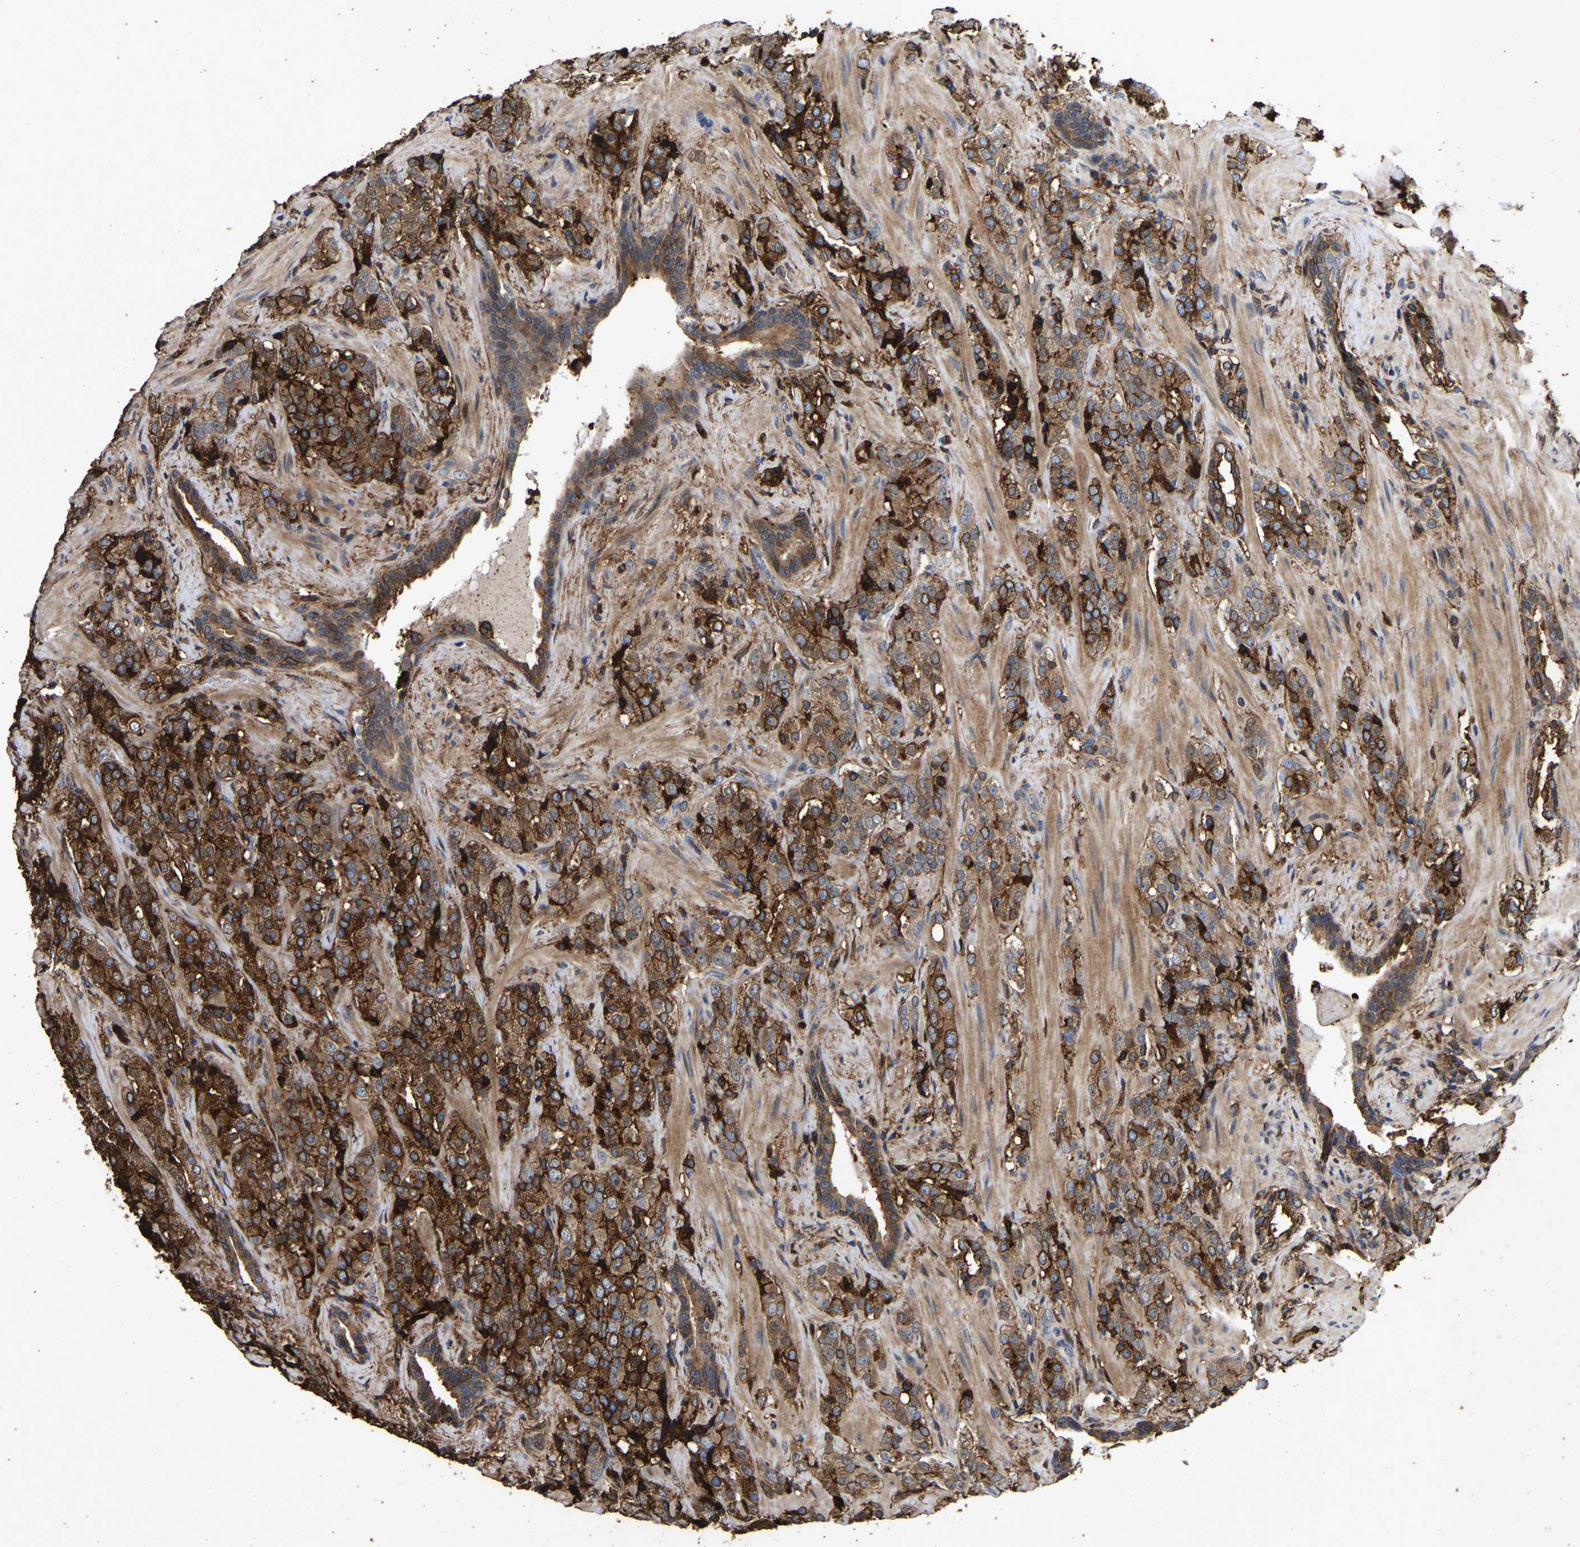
{"staining": {"intensity": "moderate", "quantity": ">75%", "location": "cytoplasmic/membranous"}, "tissue": "prostate cancer", "cell_type": "Tumor cells", "image_type": "cancer", "snomed": [{"axis": "morphology", "description": "Adenocarcinoma, High grade"}, {"axis": "topography", "description": "Prostate"}], "caption": "This is a photomicrograph of immunohistochemistry (IHC) staining of prostate cancer, which shows moderate expression in the cytoplasmic/membranous of tumor cells.", "gene": "LIF", "patient": {"sex": "male", "age": 71}}